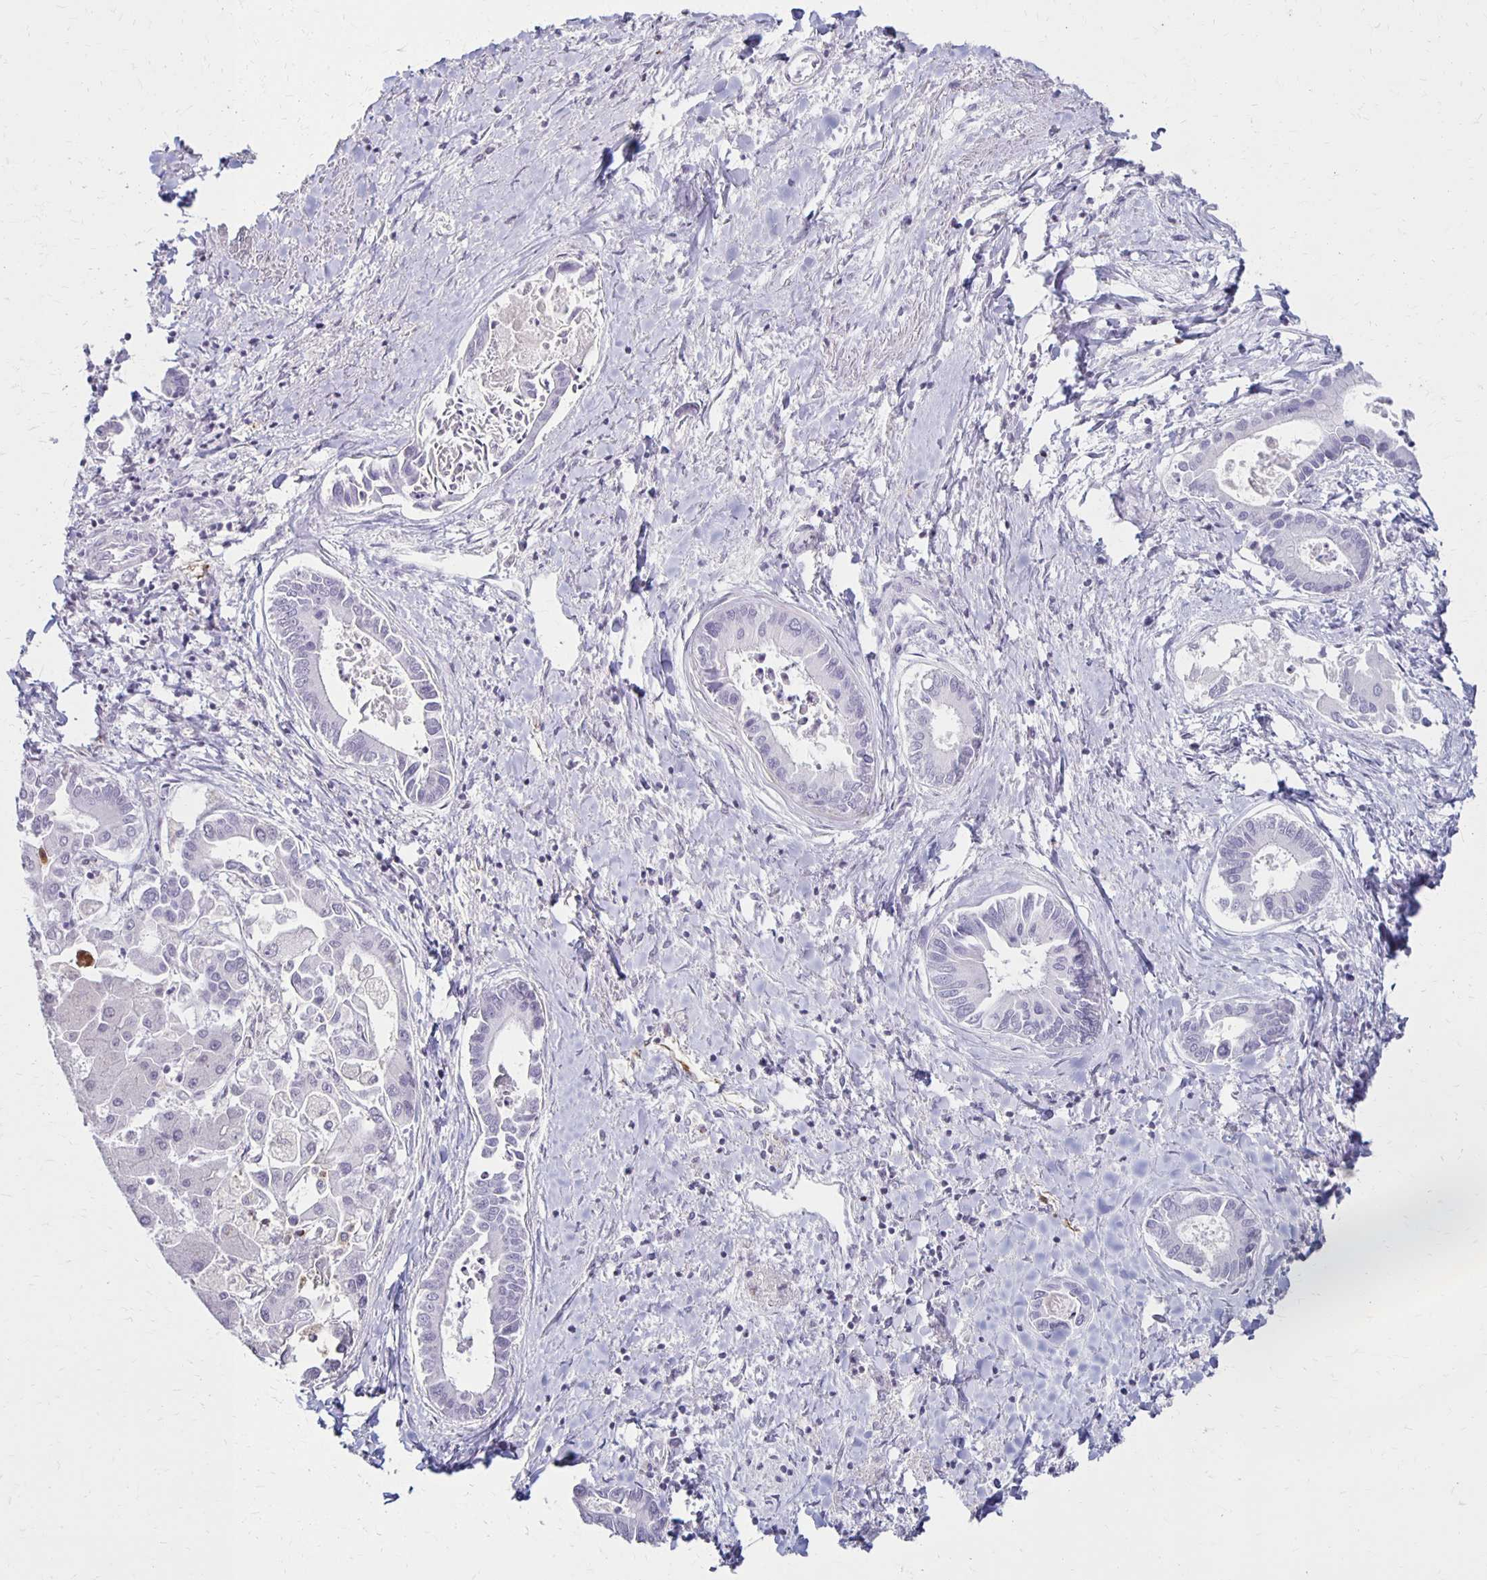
{"staining": {"intensity": "negative", "quantity": "none", "location": "none"}, "tissue": "liver cancer", "cell_type": "Tumor cells", "image_type": "cancer", "snomed": [{"axis": "morphology", "description": "Cholangiocarcinoma"}, {"axis": "topography", "description": "Liver"}], "caption": "The histopathology image shows no staining of tumor cells in cholangiocarcinoma (liver). The staining was performed using DAB to visualize the protein expression in brown, while the nuclei were stained in blue with hematoxylin (Magnification: 20x).", "gene": "CCL21", "patient": {"sex": "male", "age": 66}}